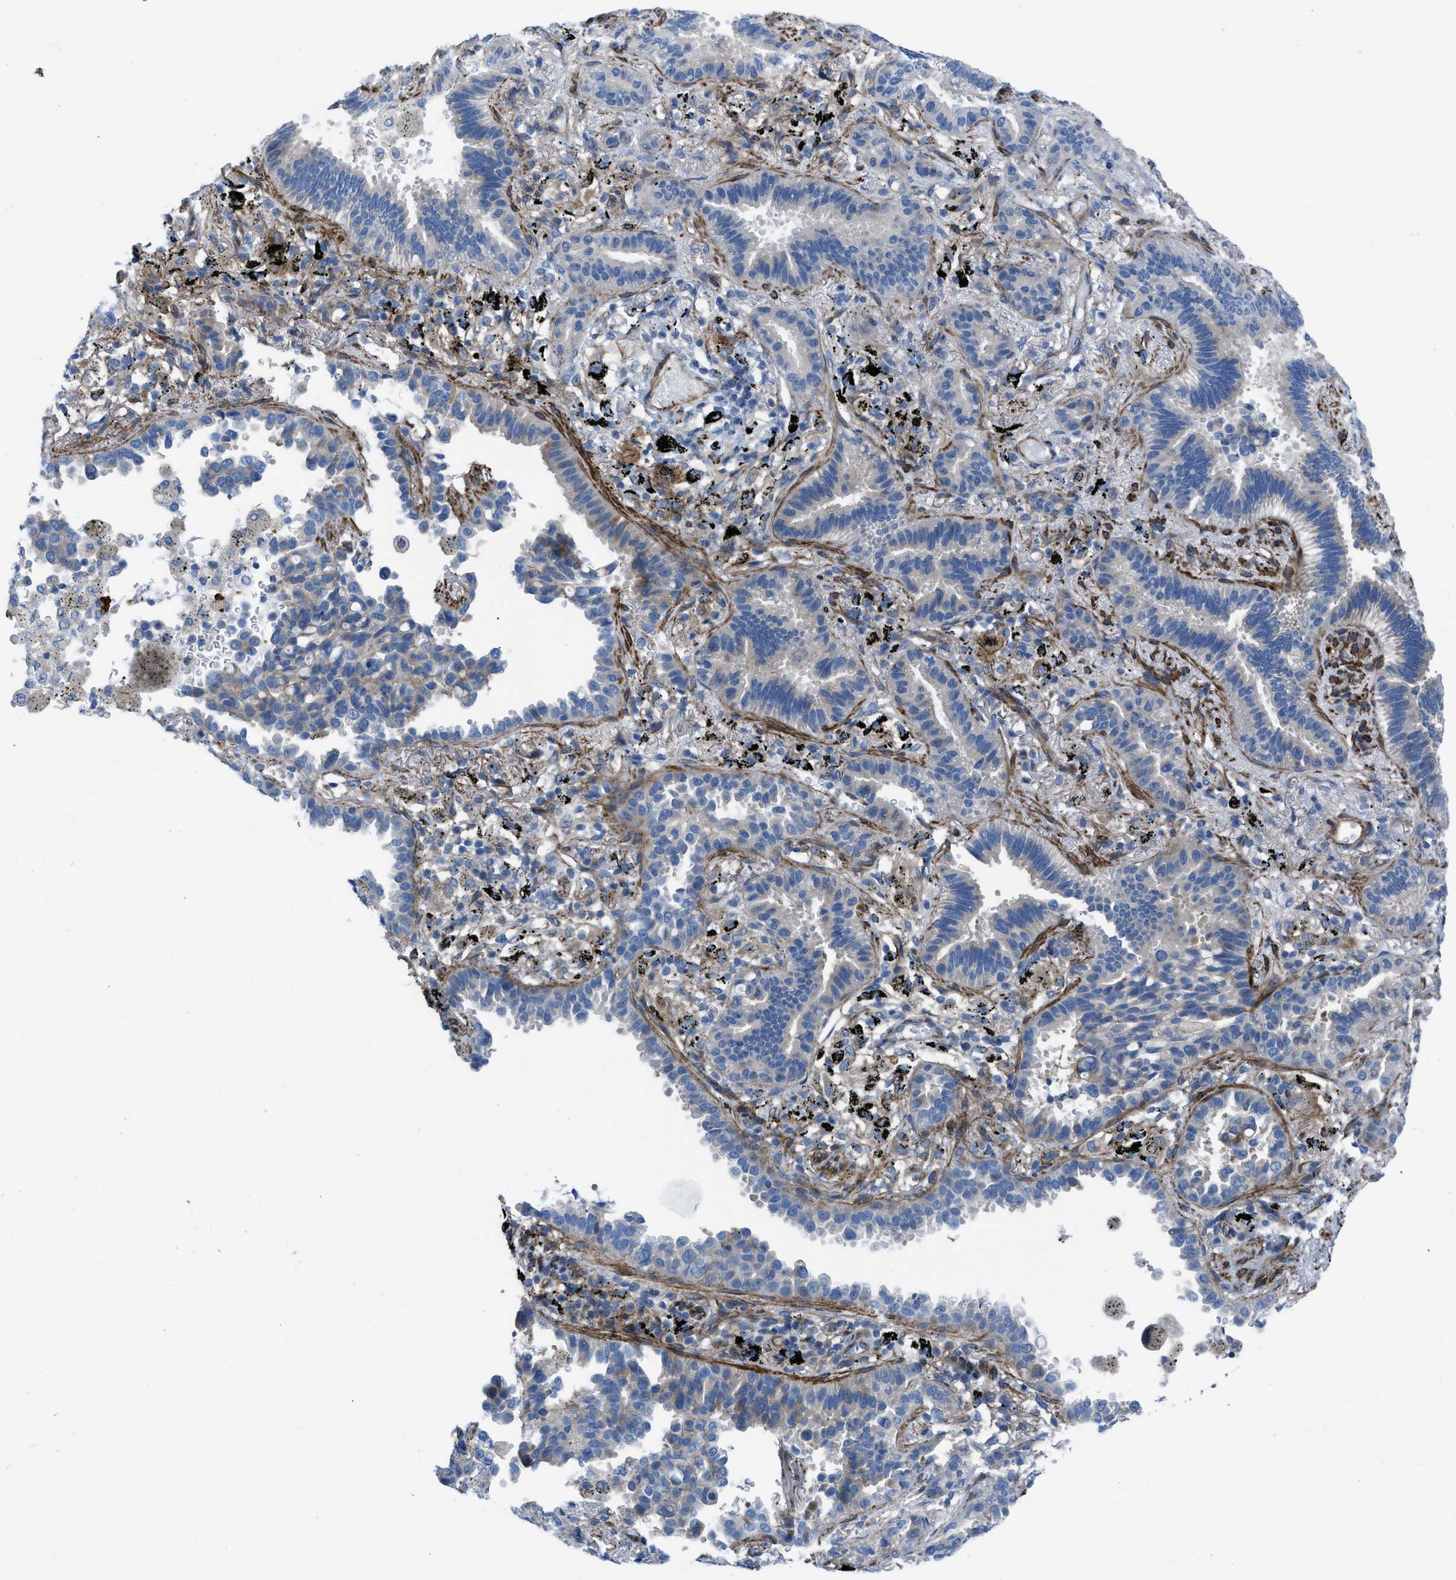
{"staining": {"intensity": "weak", "quantity": "<25%", "location": "cytoplasmic/membranous"}, "tissue": "lung cancer", "cell_type": "Tumor cells", "image_type": "cancer", "snomed": [{"axis": "morphology", "description": "Normal tissue, NOS"}, {"axis": "morphology", "description": "Adenocarcinoma, NOS"}, {"axis": "topography", "description": "Lung"}], "caption": "DAB immunohistochemical staining of lung cancer displays no significant positivity in tumor cells. The staining is performed using DAB brown chromogen with nuclei counter-stained in using hematoxylin.", "gene": "KCNH7", "patient": {"sex": "male", "age": 59}}